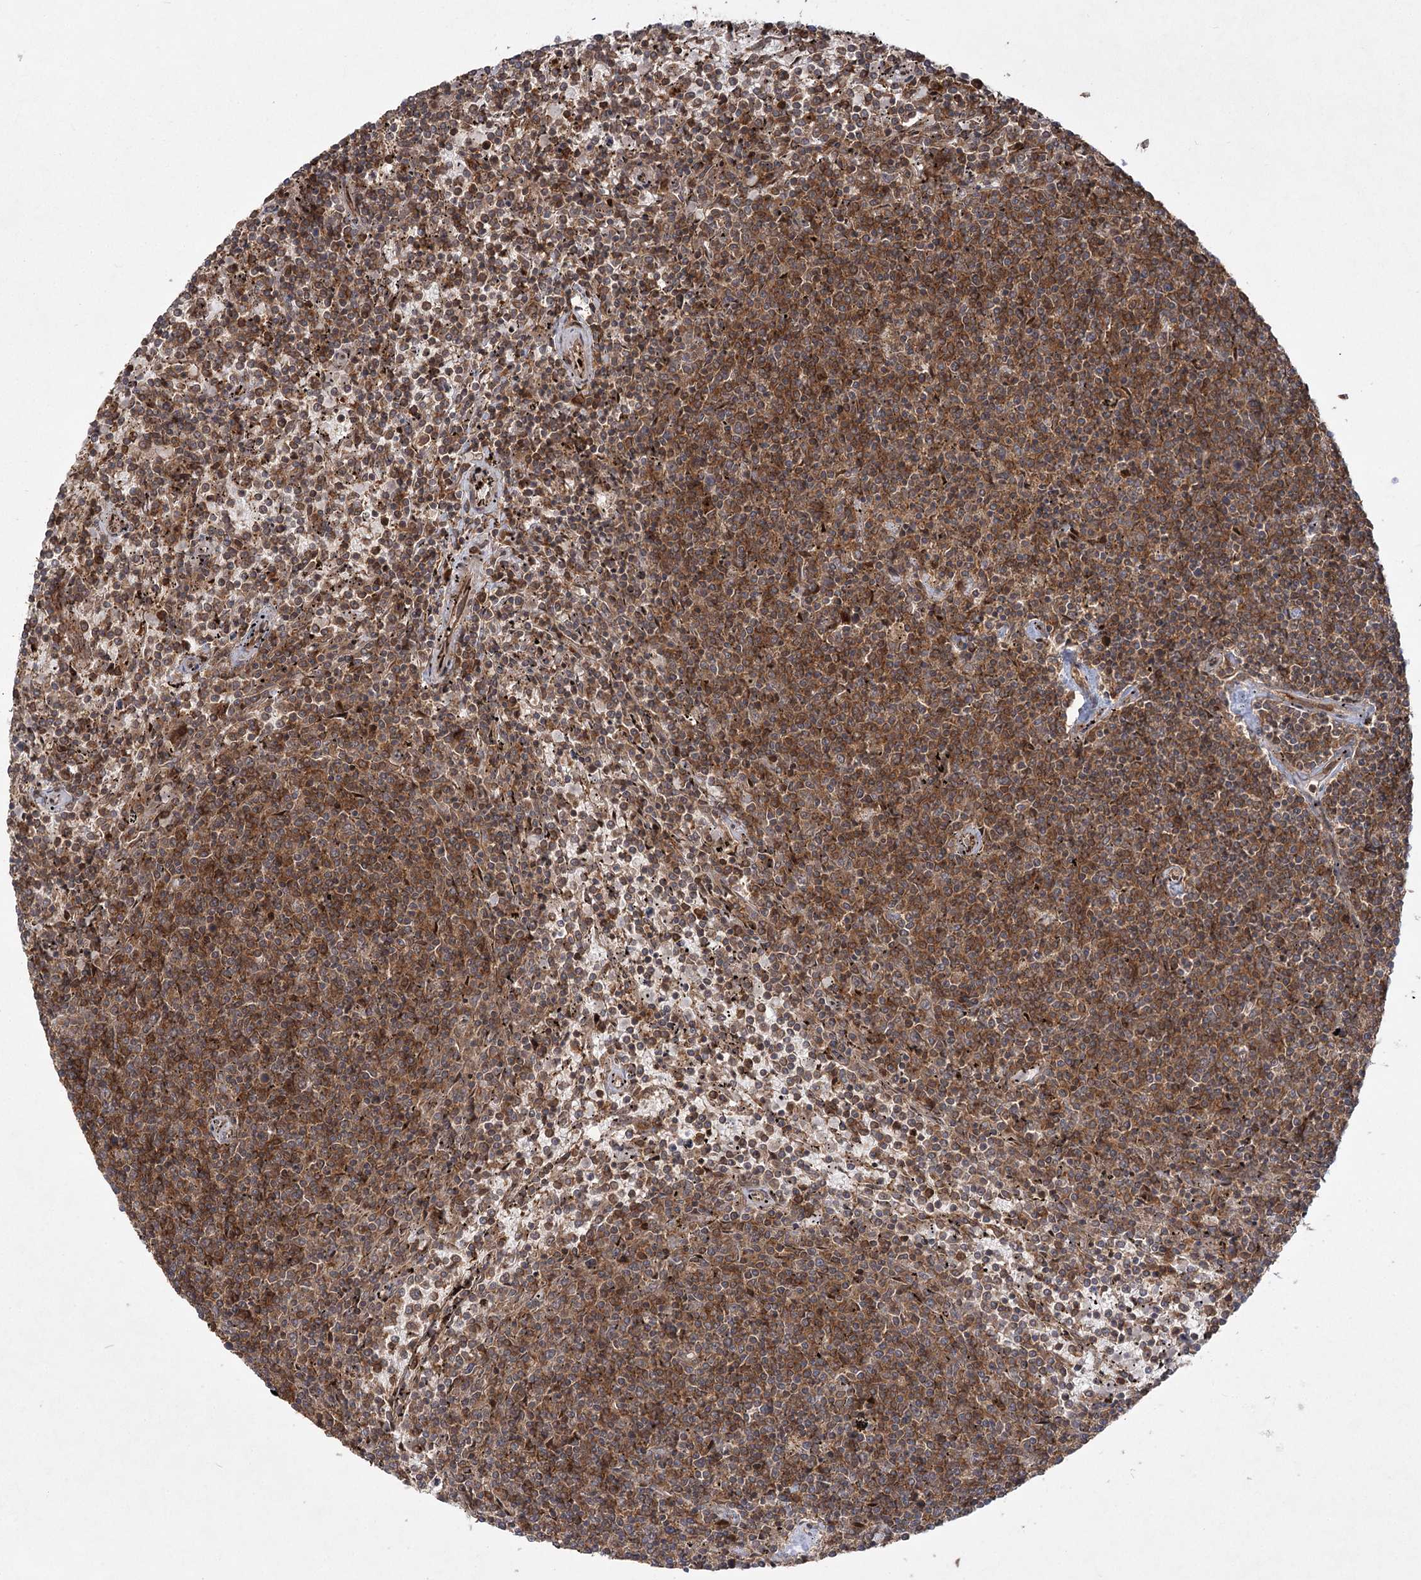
{"staining": {"intensity": "moderate", "quantity": ">75%", "location": "cytoplasmic/membranous"}, "tissue": "lymphoma", "cell_type": "Tumor cells", "image_type": "cancer", "snomed": [{"axis": "morphology", "description": "Malignant lymphoma, non-Hodgkin's type, Low grade"}, {"axis": "topography", "description": "Spleen"}], "caption": "High-power microscopy captured an IHC histopathology image of low-grade malignant lymphoma, non-Hodgkin's type, revealing moderate cytoplasmic/membranous positivity in approximately >75% of tumor cells.", "gene": "MDFIC", "patient": {"sex": "female", "age": 50}}